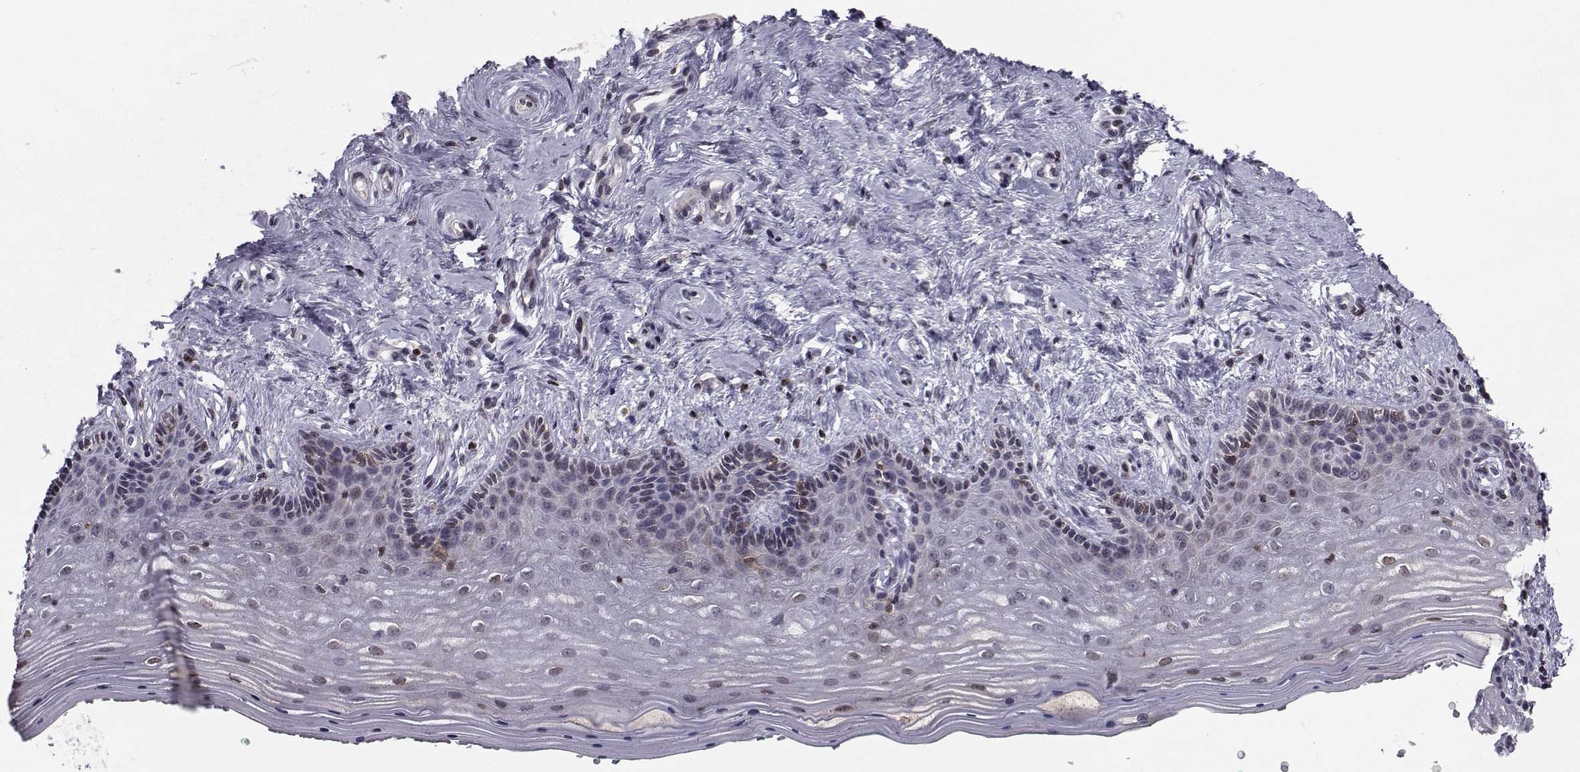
{"staining": {"intensity": "weak", "quantity": "<25%", "location": "nuclear"}, "tissue": "vagina", "cell_type": "Squamous epithelial cells", "image_type": "normal", "snomed": [{"axis": "morphology", "description": "Normal tissue, NOS"}, {"axis": "topography", "description": "Vagina"}], "caption": "IHC of normal human vagina shows no positivity in squamous epithelial cells. (Stains: DAB (3,3'-diaminobenzidine) IHC with hematoxylin counter stain, Microscopy: brightfield microscopy at high magnification).", "gene": "PCP4L1", "patient": {"sex": "female", "age": 45}}